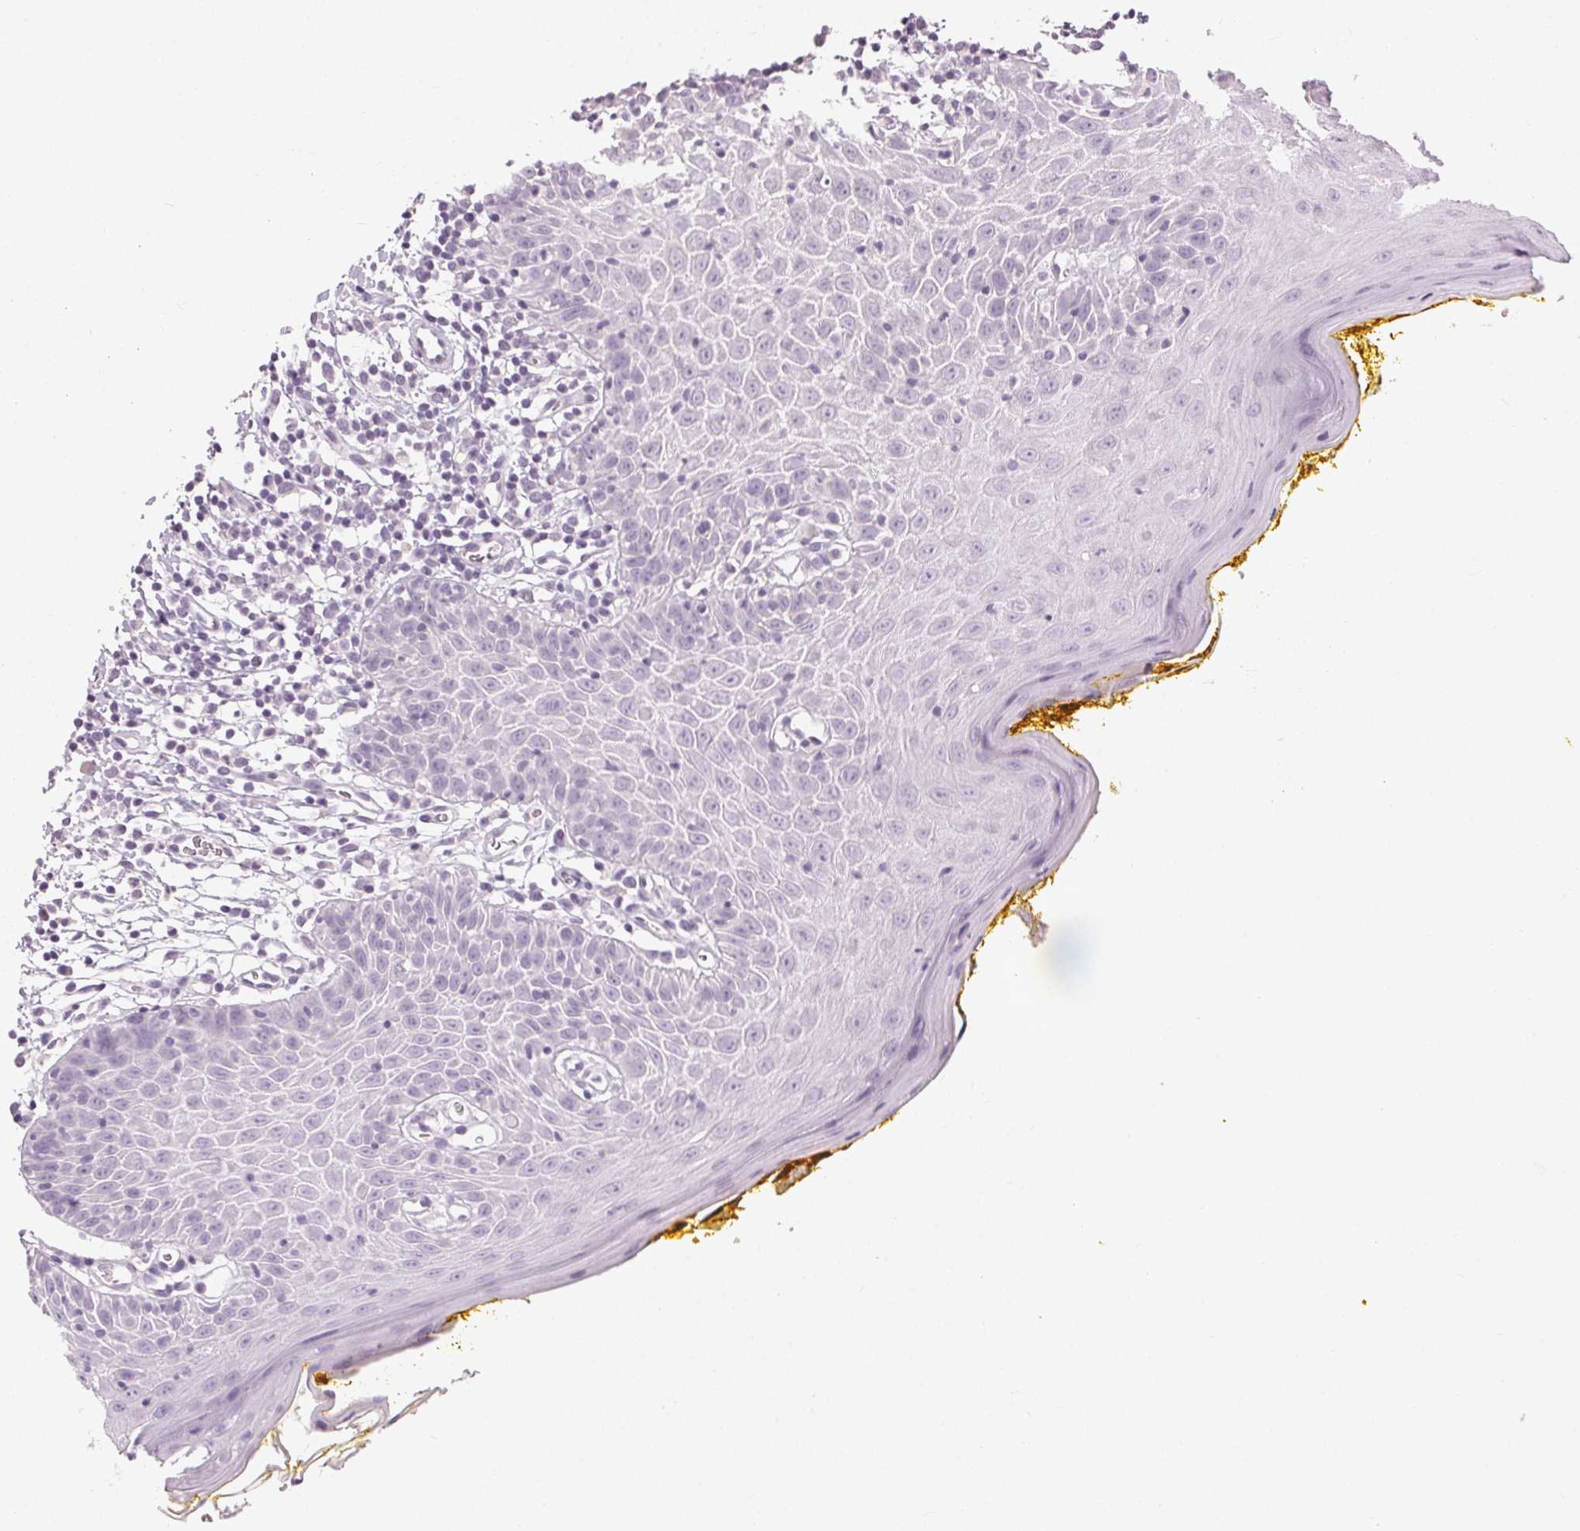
{"staining": {"intensity": "negative", "quantity": "none", "location": "none"}, "tissue": "oral mucosa", "cell_type": "Squamous epithelial cells", "image_type": "normal", "snomed": [{"axis": "morphology", "description": "Normal tissue, NOS"}, {"axis": "topography", "description": "Oral tissue"}, {"axis": "topography", "description": "Tounge, NOS"}], "caption": "High magnification brightfield microscopy of normal oral mucosa stained with DAB (brown) and counterstained with hematoxylin (blue): squamous epithelial cells show no significant staining. The staining was performed using DAB to visualize the protein expression in brown, while the nuclei were stained in blue with hematoxylin (Magnification: 20x).", "gene": "CLTRN", "patient": {"sex": "female", "age": 58}}